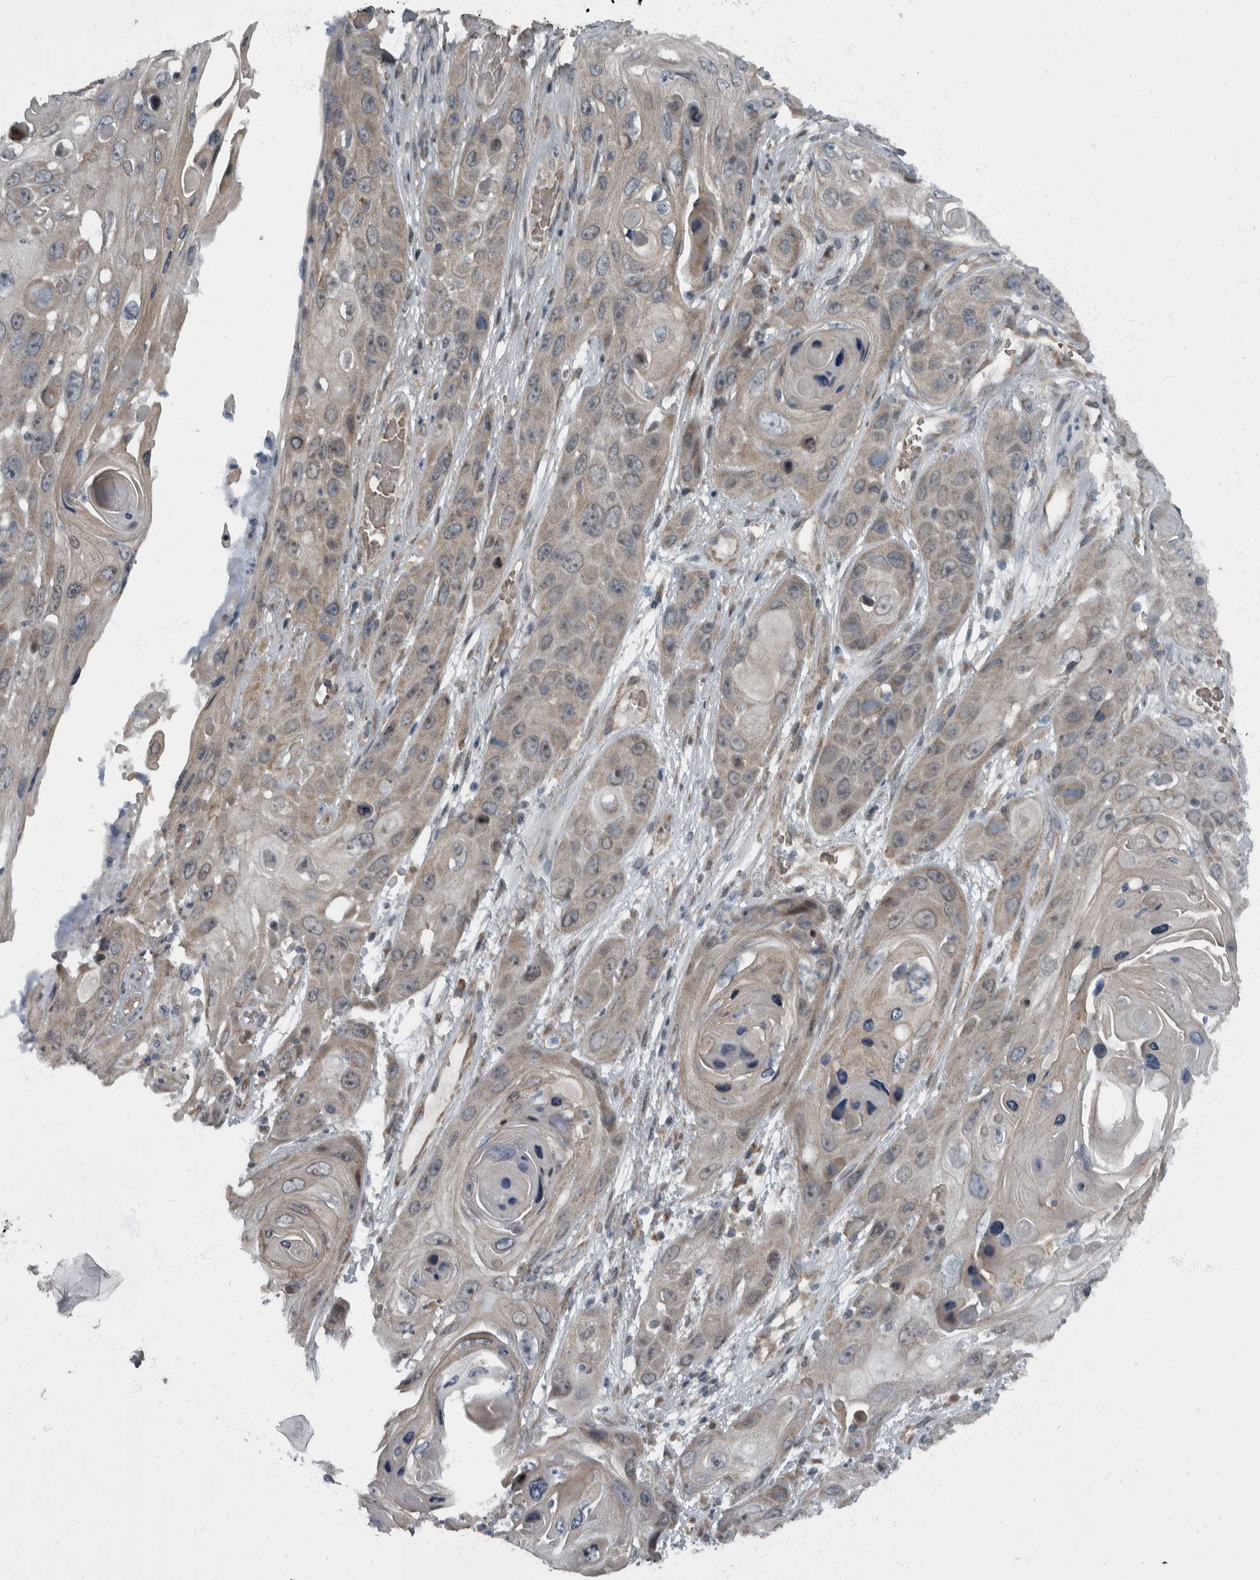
{"staining": {"intensity": "negative", "quantity": "none", "location": "none"}, "tissue": "skin cancer", "cell_type": "Tumor cells", "image_type": "cancer", "snomed": [{"axis": "morphology", "description": "Squamous cell carcinoma, NOS"}, {"axis": "topography", "description": "Skin"}], "caption": "Immunohistochemistry (IHC) photomicrograph of neoplastic tissue: squamous cell carcinoma (skin) stained with DAB displays no significant protein expression in tumor cells. (Stains: DAB IHC with hematoxylin counter stain, Microscopy: brightfield microscopy at high magnification).", "gene": "RABGGTB", "patient": {"sex": "male", "age": 55}}